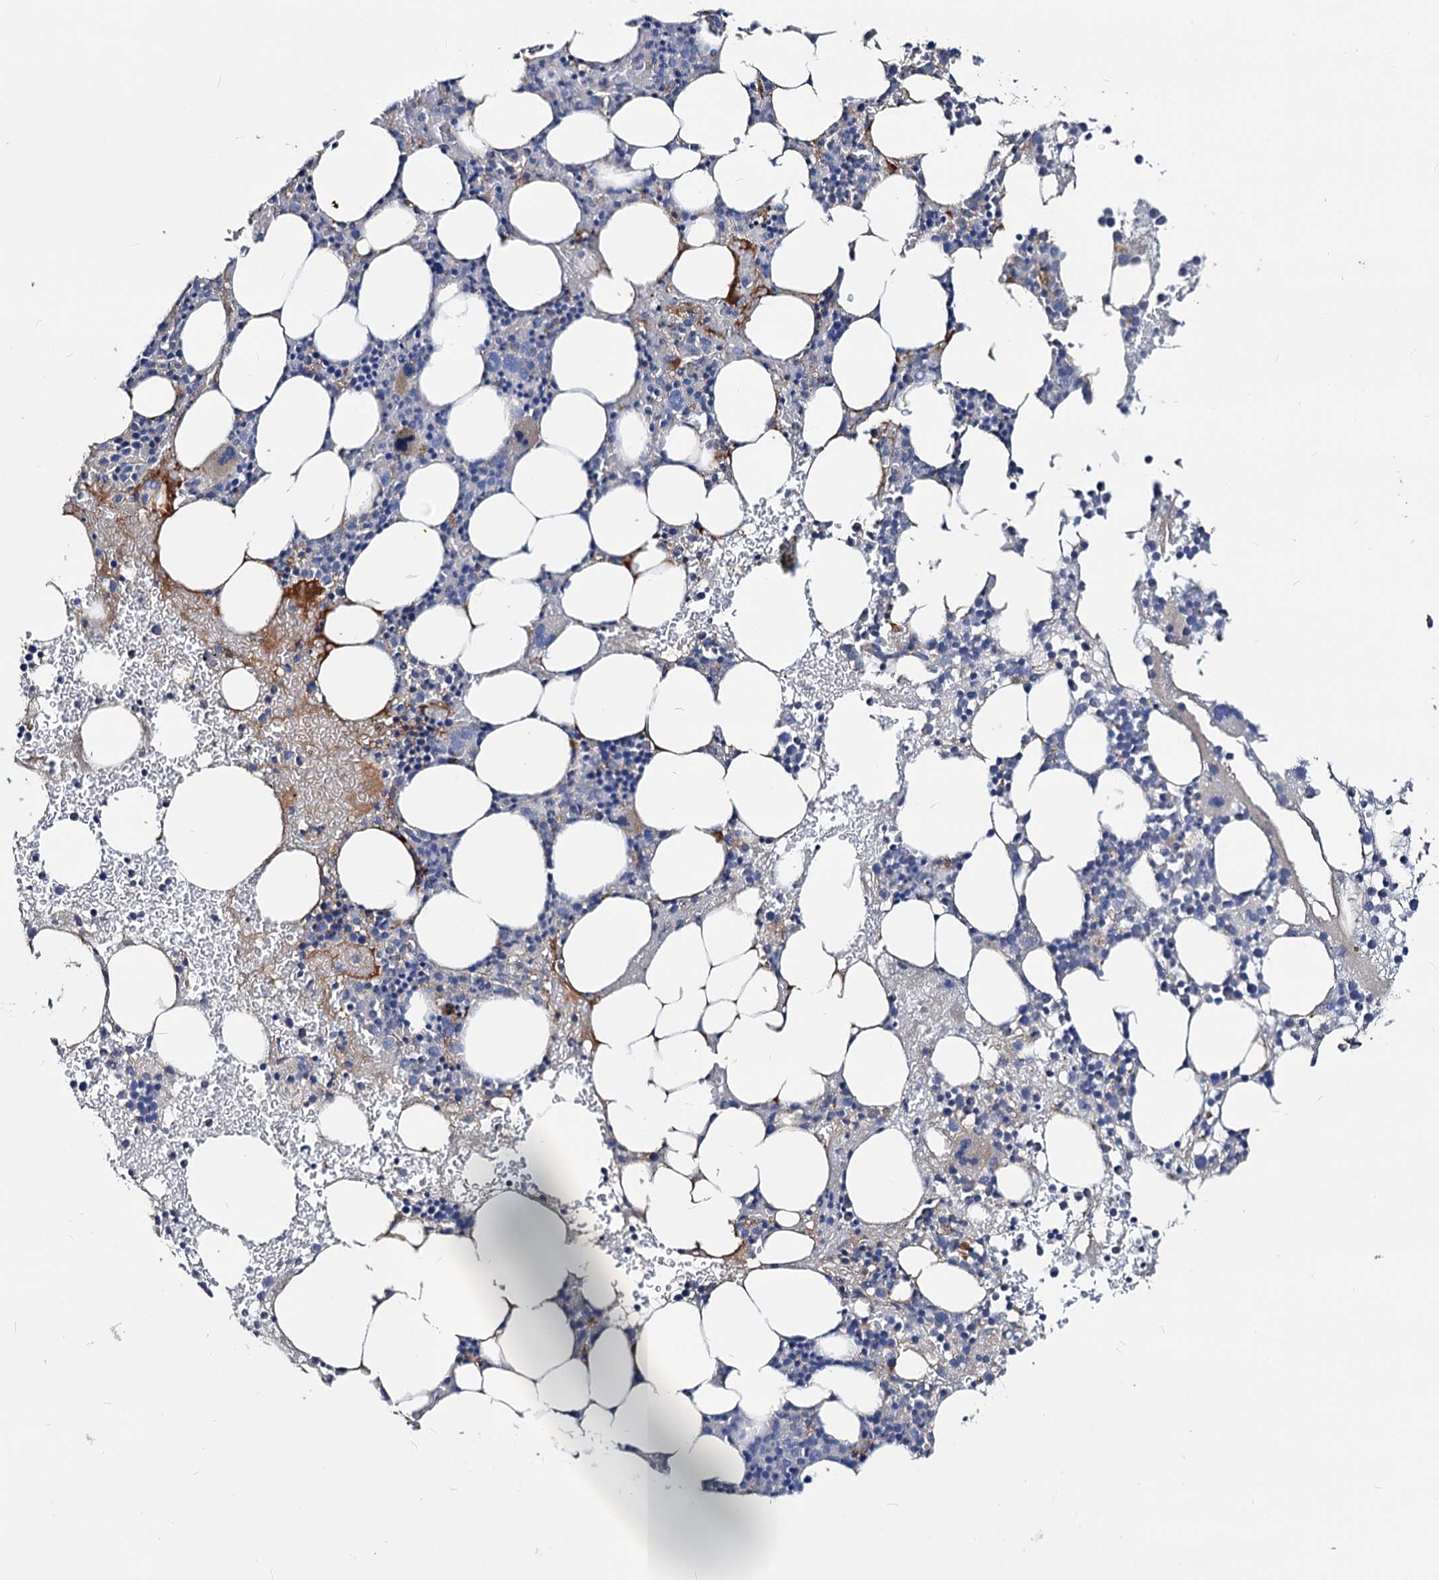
{"staining": {"intensity": "weak", "quantity": "<25%", "location": "cytoplasmic/membranous"}, "tissue": "bone marrow", "cell_type": "Hematopoietic cells", "image_type": "normal", "snomed": [{"axis": "morphology", "description": "Normal tissue, NOS"}, {"axis": "topography", "description": "Bone marrow"}], "caption": "Immunohistochemistry image of normal bone marrow: bone marrow stained with DAB demonstrates no significant protein staining in hematopoietic cells.", "gene": "ACY3", "patient": {"sex": "female", "age": 76}}